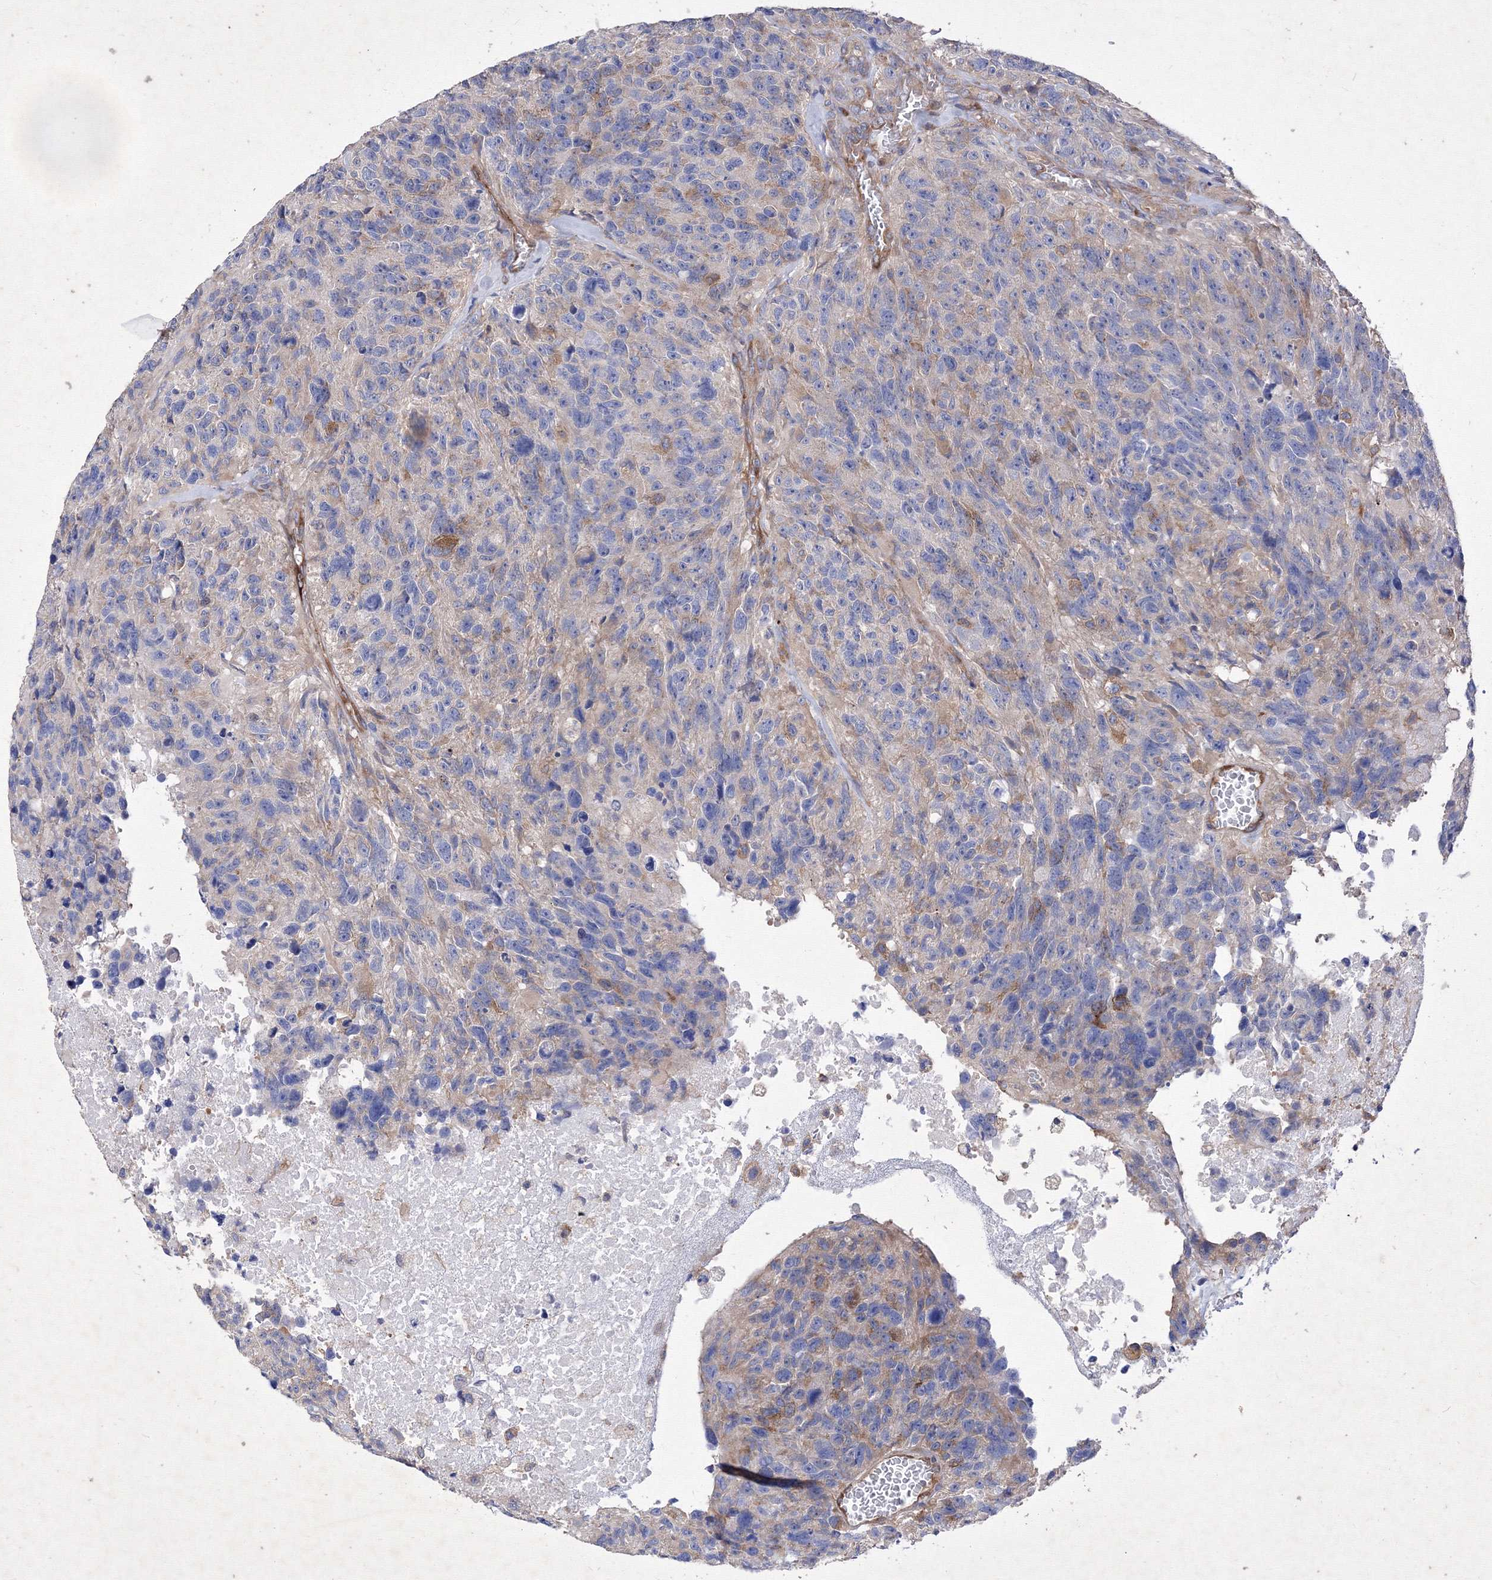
{"staining": {"intensity": "negative", "quantity": "none", "location": "none"}, "tissue": "glioma", "cell_type": "Tumor cells", "image_type": "cancer", "snomed": [{"axis": "morphology", "description": "Glioma, malignant, High grade"}, {"axis": "topography", "description": "Brain"}], "caption": "Immunohistochemistry (IHC) micrograph of neoplastic tissue: malignant glioma (high-grade) stained with DAB exhibits no significant protein positivity in tumor cells.", "gene": "SNX18", "patient": {"sex": "male", "age": 69}}